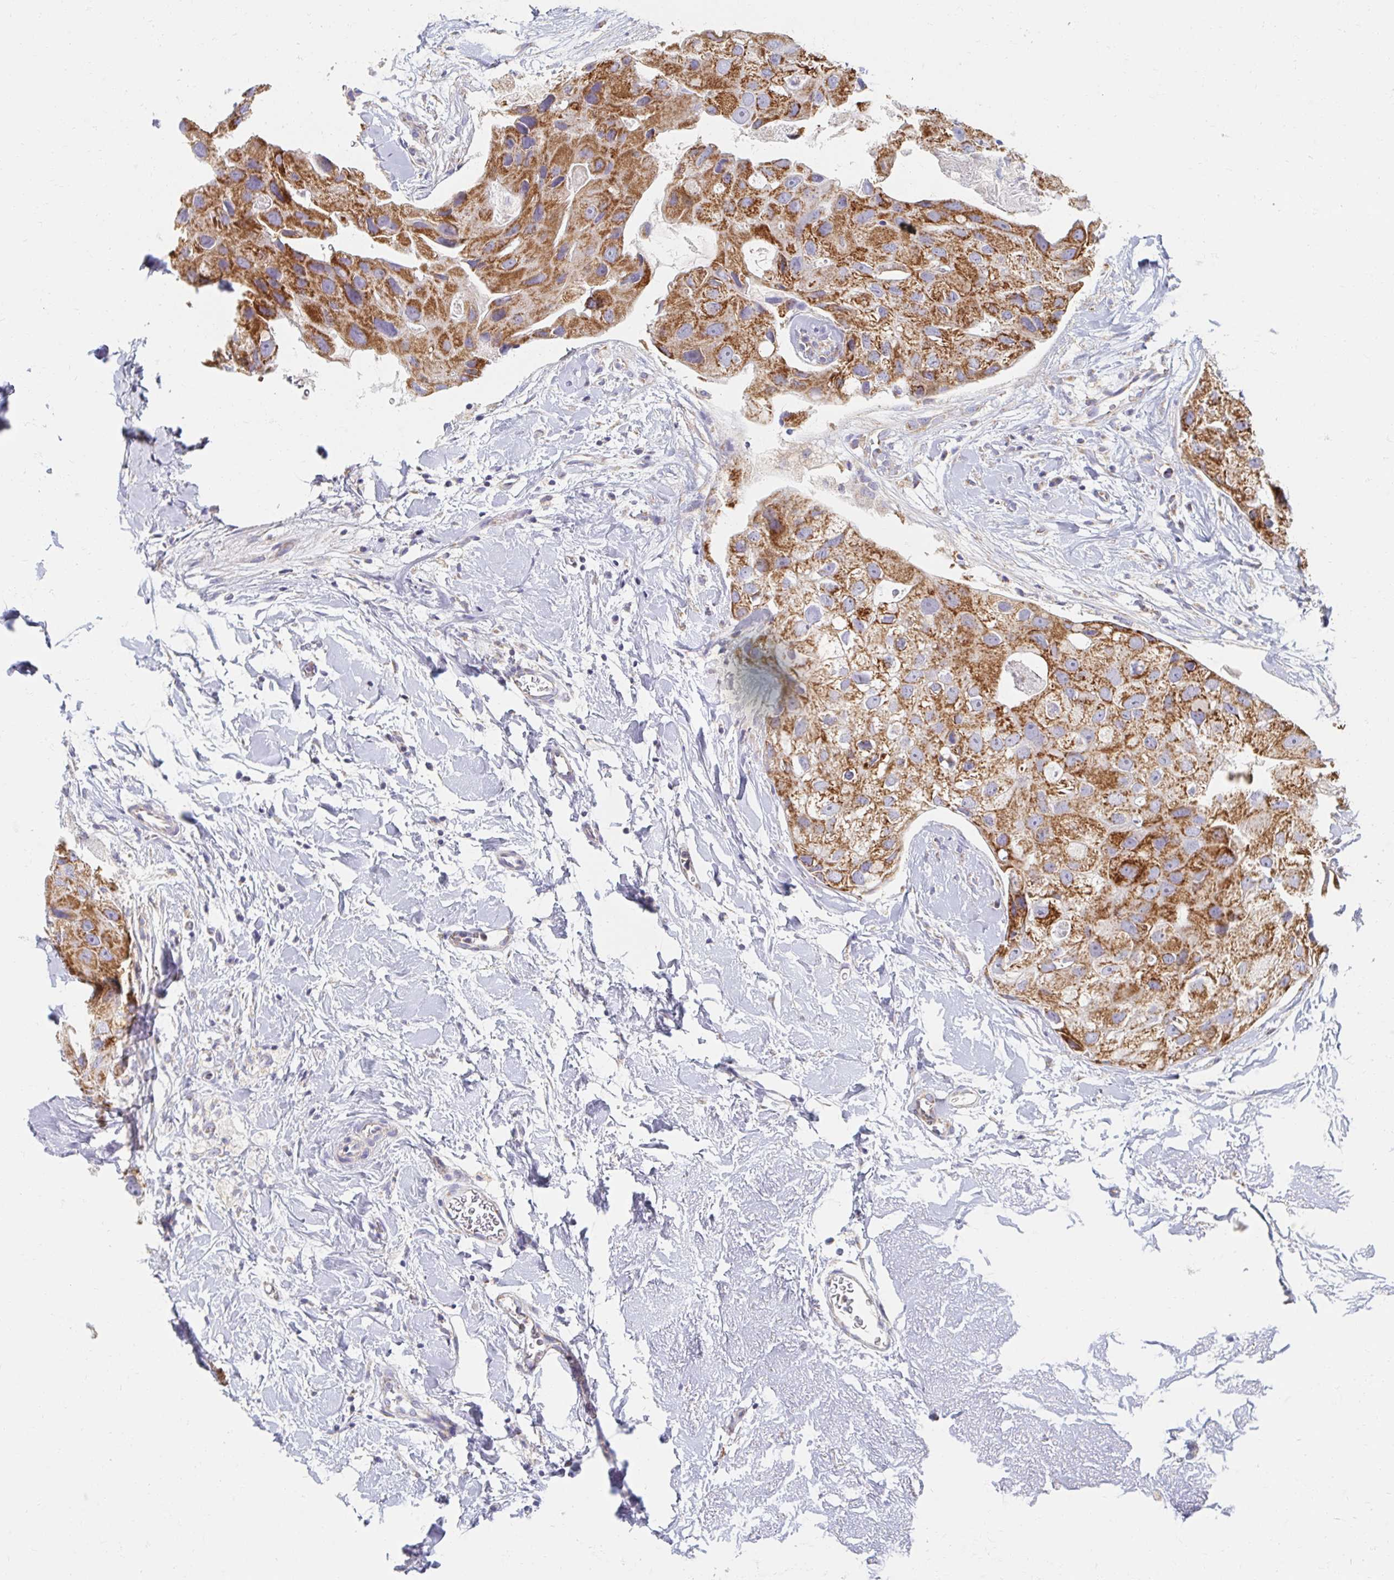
{"staining": {"intensity": "strong", "quantity": ">75%", "location": "cytoplasmic/membranous"}, "tissue": "breast cancer", "cell_type": "Tumor cells", "image_type": "cancer", "snomed": [{"axis": "morphology", "description": "Duct carcinoma"}, {"axis": "topography", "description": "Breast"}], "caption": "The micrograph demonstrates immunohistochemical staining of breast intraductal carcinoma. There is strong cytoplasmic/membranous staining is present in approximately >75% of tumor cells. The staining was performed using DAB (3,3'-diaminobenzidine) to visualize the protein expression in brown, while the nuclei were stained in blue with hematoxylin (Magnification: 20x).", "gene": "MAVS", "patient": {"sex": "female", "age": 43}}